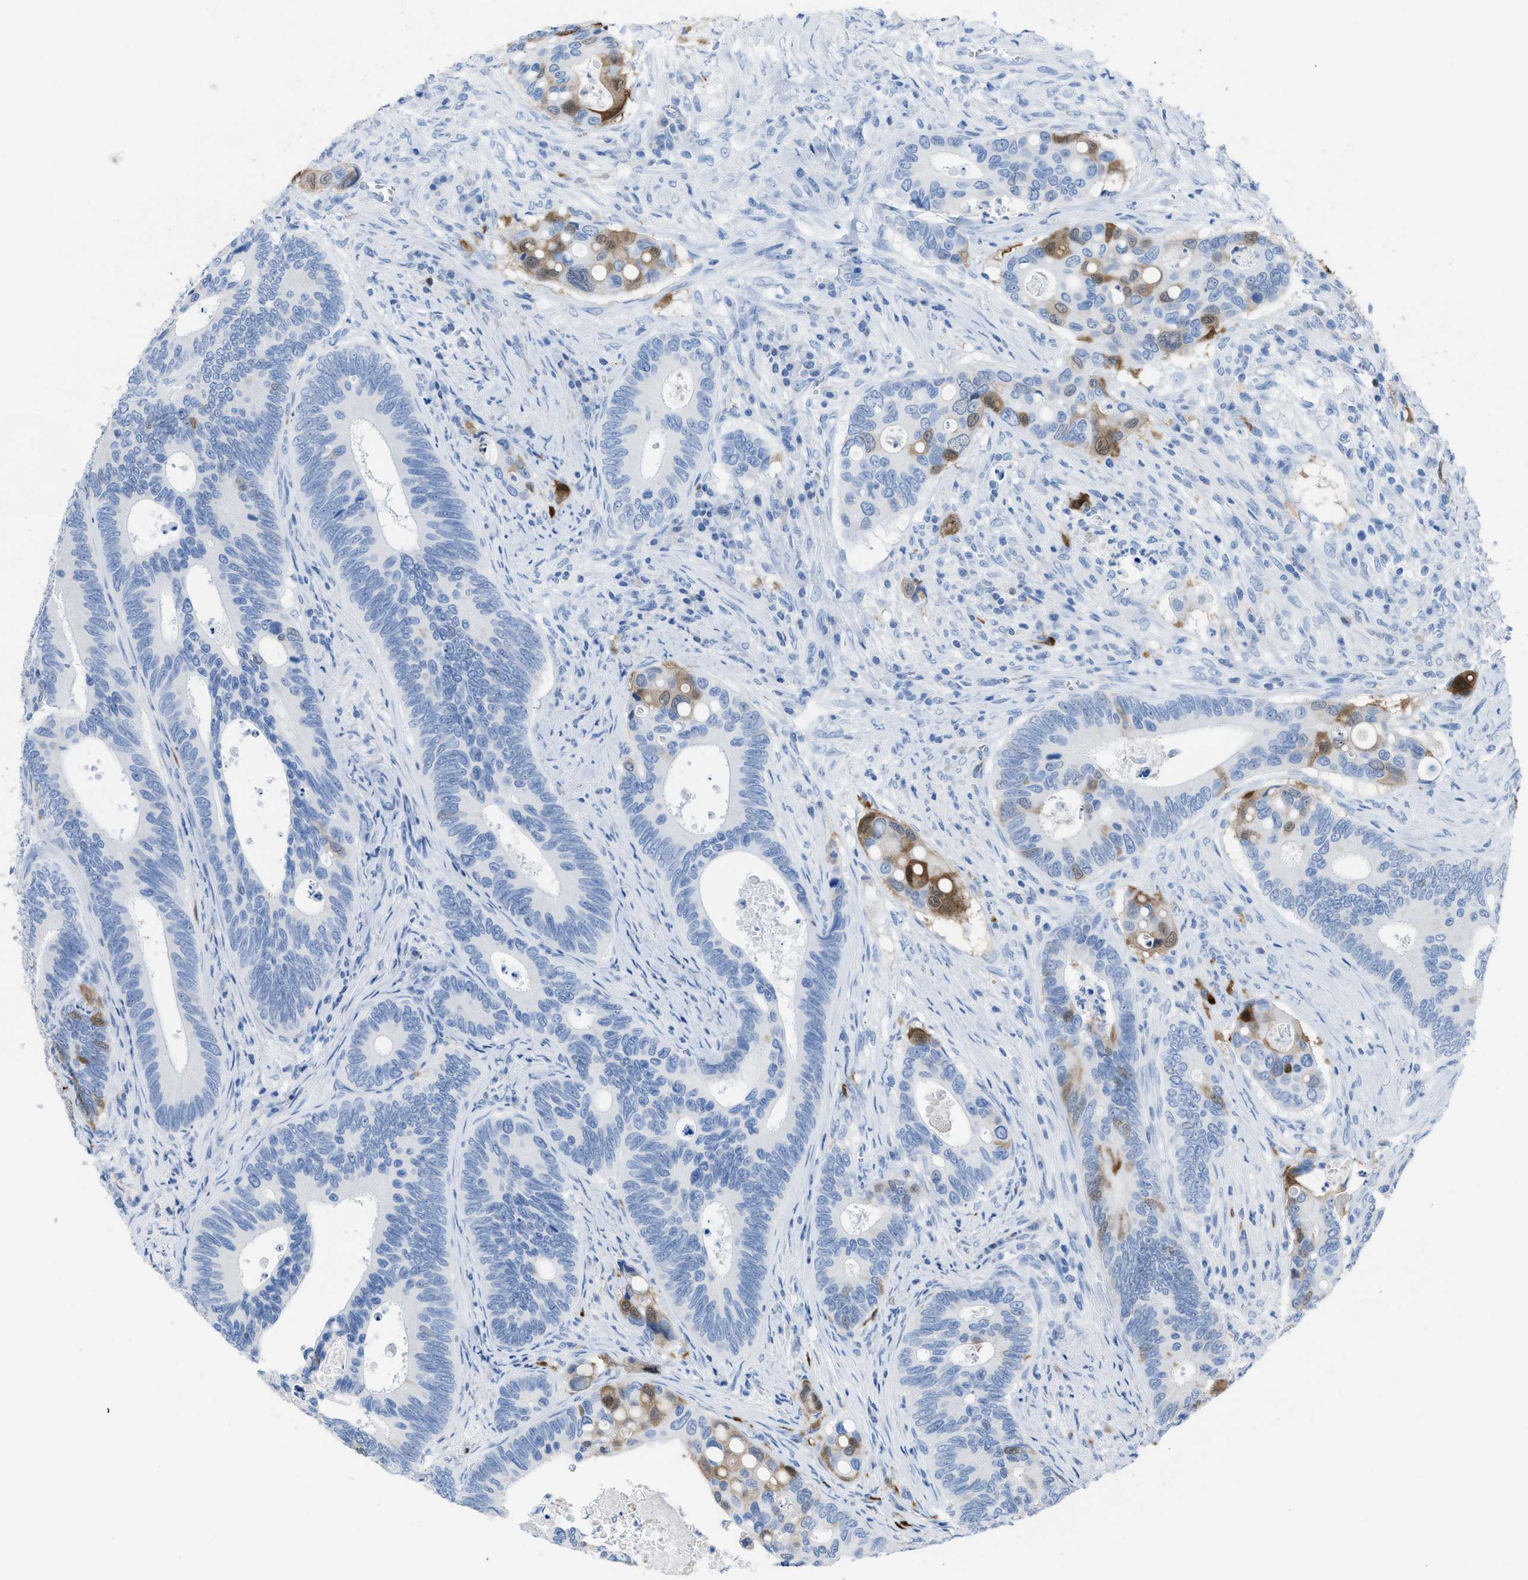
{"staining": {"intensity": "strong", "quantity": "<25%", "location": "cytoplasmic/membranous,nuclear"}, "tissue": "colorectal cancer", "cell_type": "Tumor cells", "image_type": "cancer", "snomed": [{"axis": "morphology", "description": "Inflammation, NOS"}, {"axis": "morphology", "description": "Adenocarcinoma, NOS"}, {"axis": "topography", "description": "Colon"}], "caption": "This histopathology image displays immunohistochemistry staining of colorectal cancer (adenocarcinoma), with medium strong cytoplasmic/membranous and nuclear expression in about <25% of tumor cells.", "gene": "CDKN2A", "patient": {"sex": "male", "age": 72}}